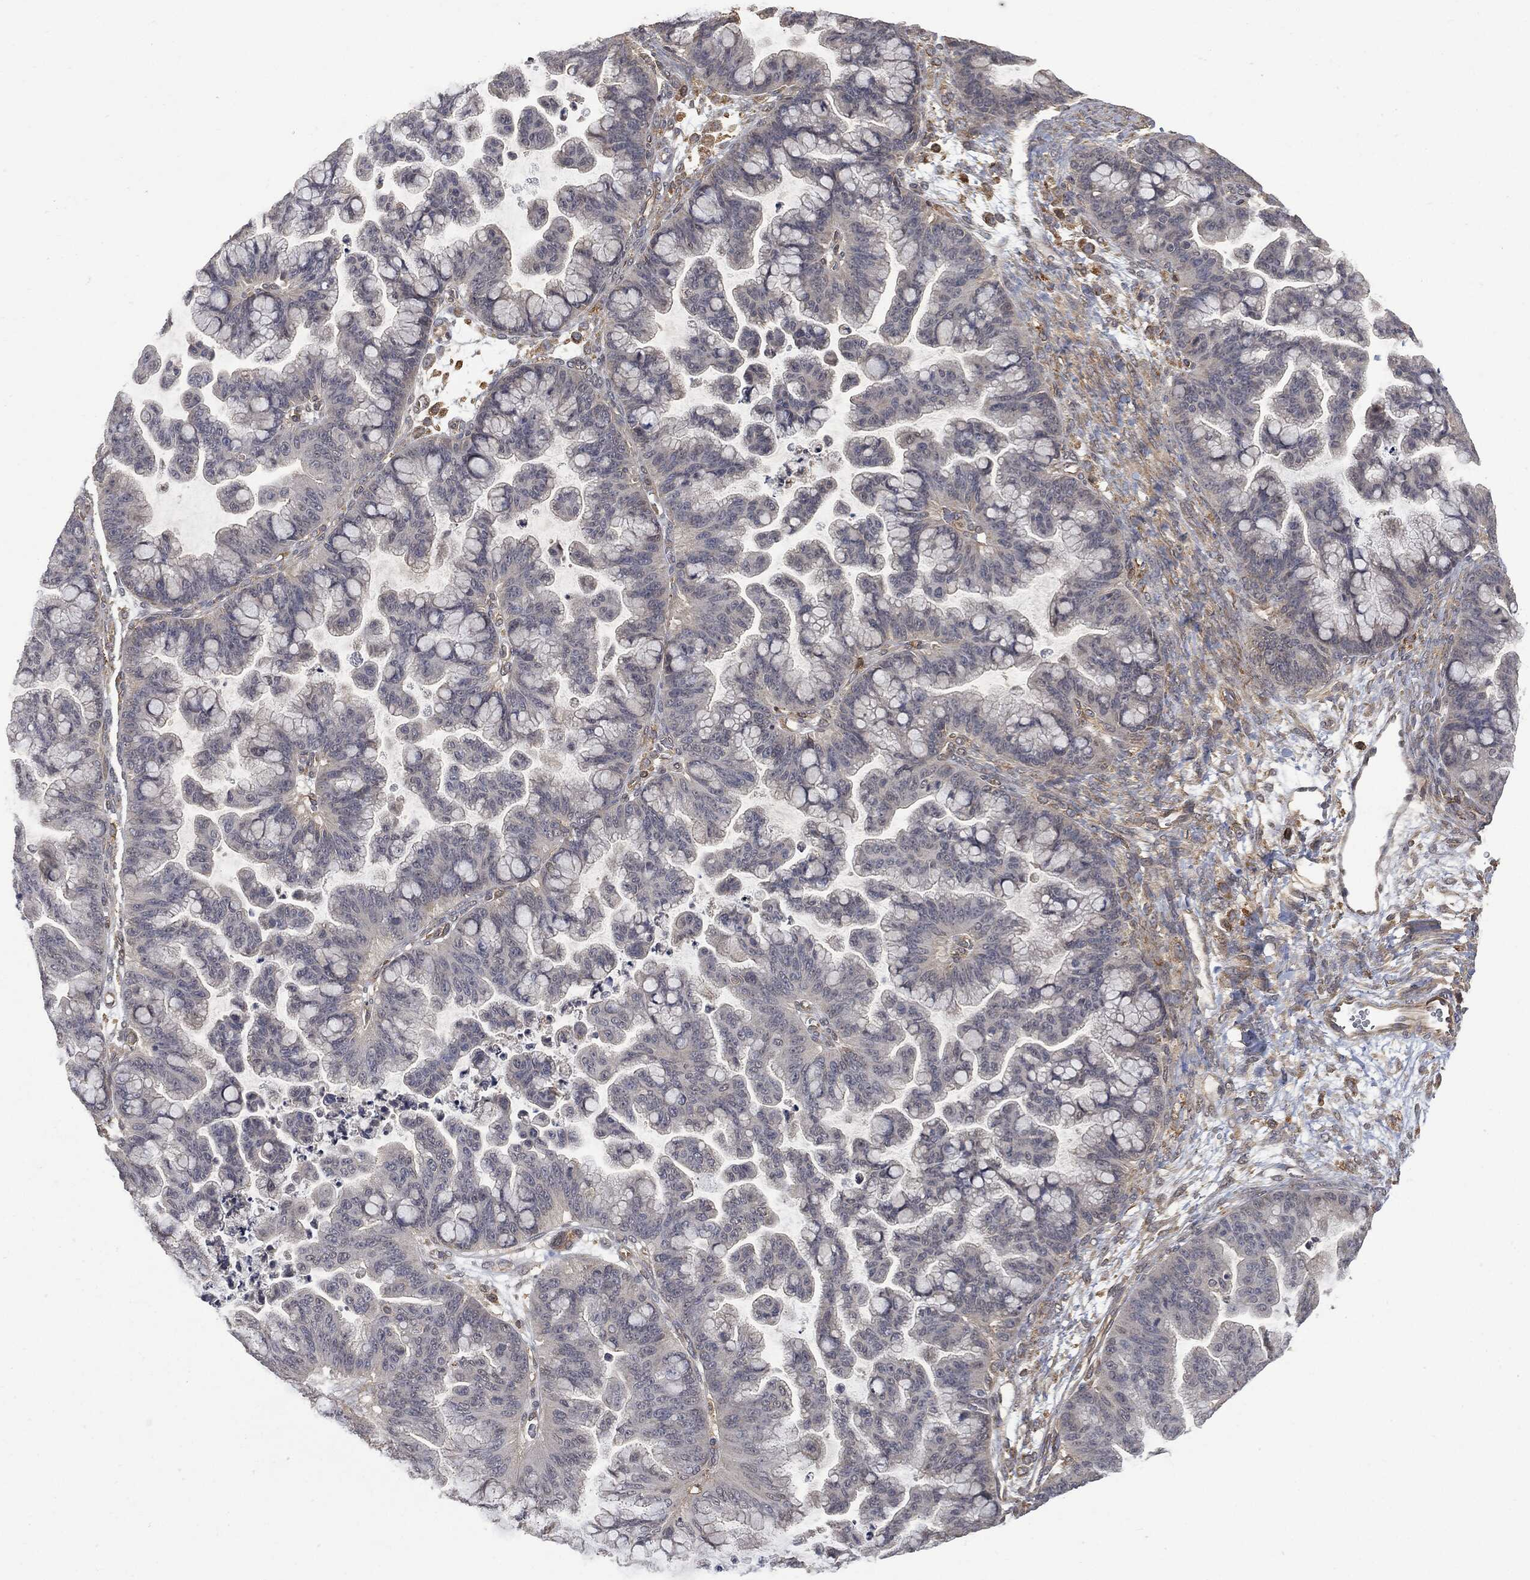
{"staining": {"intensity": "negative", "quantity": "none", "location": "none"}, "tissue": "ovarian cancer", "cell_type": "Tumor cells", "image_type": "cancer", "snomed": [{"axis": "morphology", "description": "Cystadenocarcinoma, mucinous, NOS"}, {"axis": "topography", "description": "Ovary"}], "caption": "There is no significant positivity in tumor cells of ovarian mucinous cystadenocarcinoma.", "gene": "PSMB10", "patient": {"sex": "female", "age": 67}}